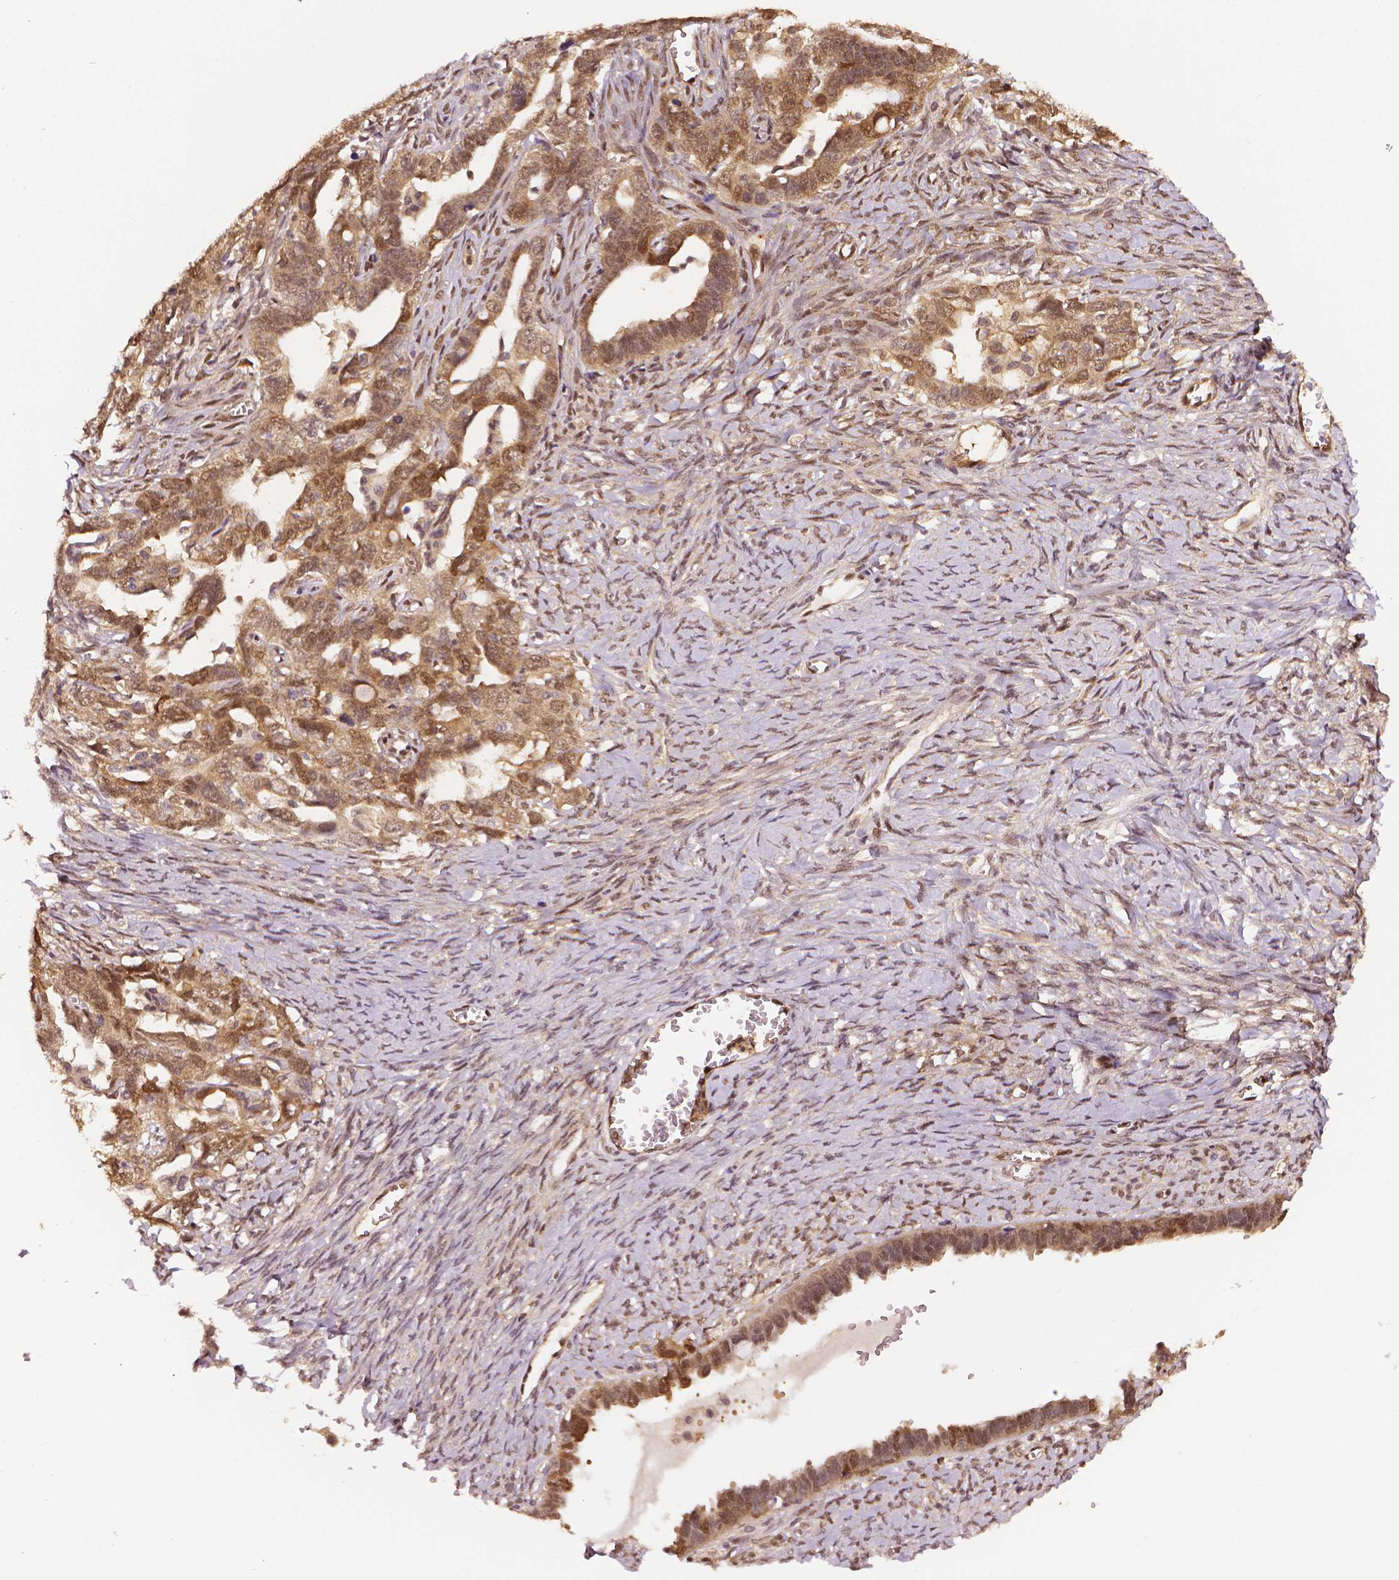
{"staining": {"intensity": "moderate", "quantity": ">75%", "location": "cytoplasmic/membranous,nuclear"}, "tissue": "ovarian cancer", "cell_type": "Tumor cells", "image_type": "cancer", "snomed": [{"axis": "morphology", "description": "Cystadenocarcinoma, serous, NOS"}, {"axis": "topography", "description": "Ovary"}], "caption": "Tumor cells display medium levels of moderate cytoplasmic/membranous and nuclear expression in approximately >75% of cells in ovarian cancer. The staining was performed using DAB (3,3'-diaminobenzidine) to visualize the protein expression in brown, while the nuclei were stained in blue with hematoxylin (Magnification: 20x).", "gene": "STAT3", "patient": {"sex": "female", "age": 69}}